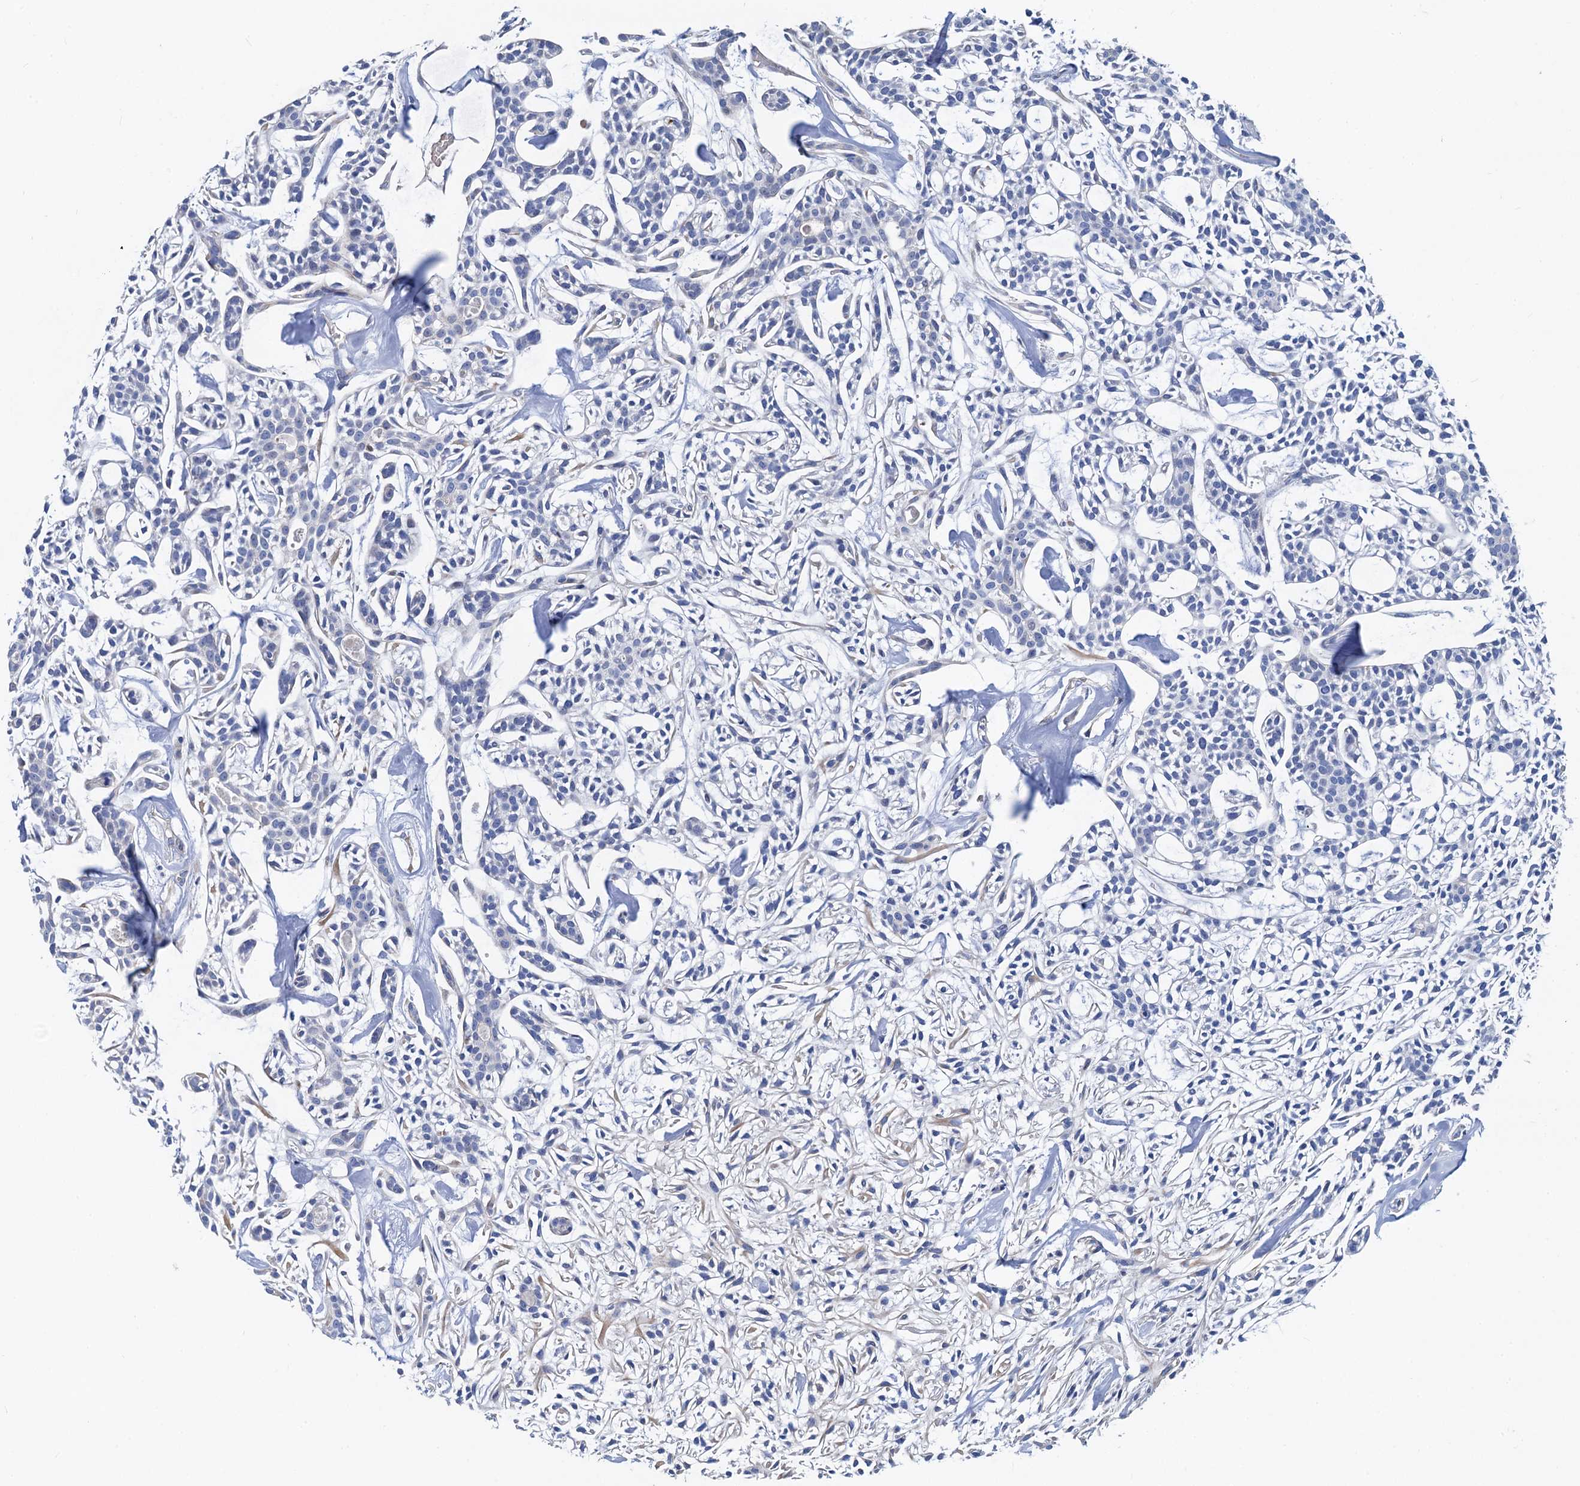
{"staining": {"intensity": "negative", "quantity": "none", "location": "none"}, "tissue": "head and neck cancer", "cell_type": "Tumor cells", "image_type": "cancer", "snomed": [{"axis": "morphology", "description": "Adenocarcinoma, NOS"}, {"axis": "topography", "description": "Salivary gland"}, {"axis": "topography", "description": "Head-Neck"}], "caption": "IHC of head and neck adenocarcinoma exhibits no positivity in tumor cells.", "gene": "RBP3", "patient": {"sex": "male", "age": 55}}